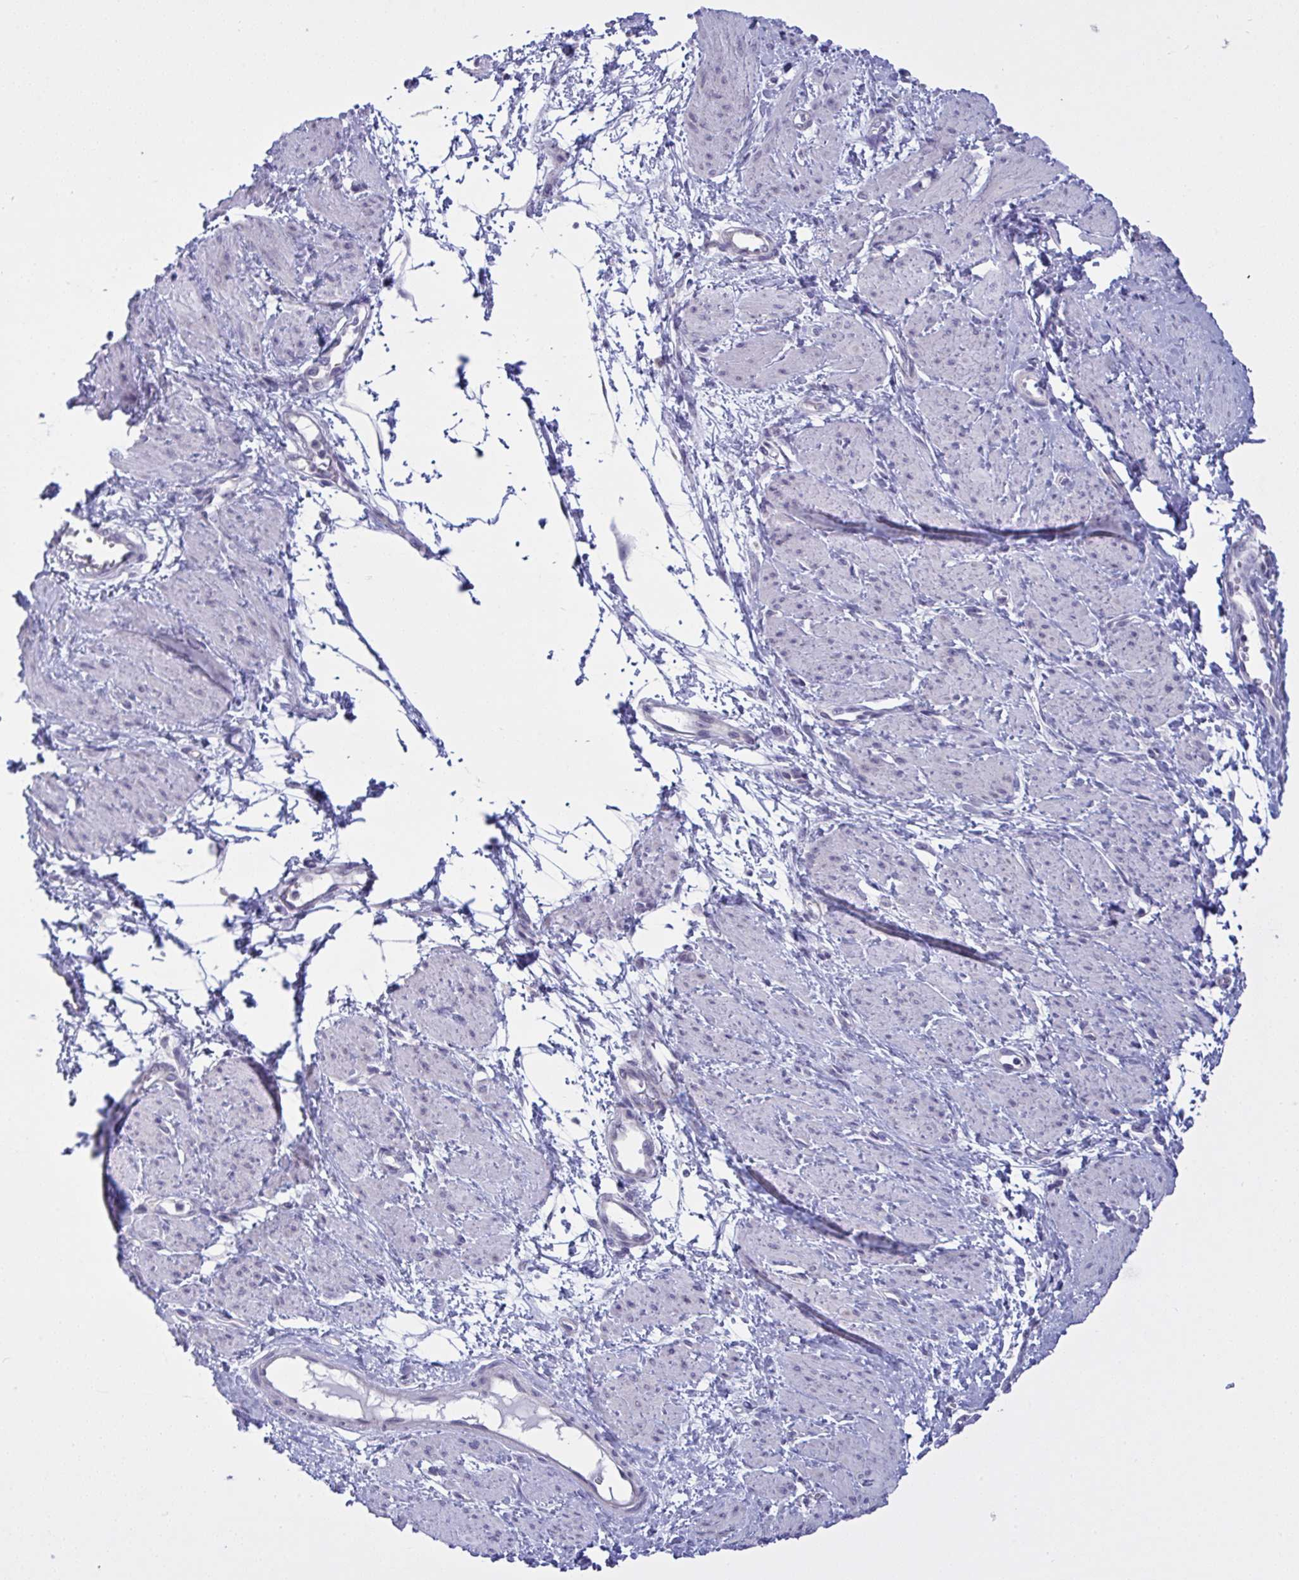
{"staining": {"intensity": "negative", "quantity": "none", "location": "none"}, "tissue": "smooth muscle", "cell_type": "Smooth muscle cells", "image_type": "normal", "snomed": [{"axis": "morphology", "description": "Normal tissue, NOS"}, {"axis": "topography", "description": "Smooth muscle"}, {"axis": "topography", "description": "Uterus"}], "caption": "This is an immunohistochemistry (IHC) micrograph of normal smooth muscle. There is no expression in smooth muscle cells.", "gene": "TMEM41A", "patient": {"sex": "female", "age": 39}}